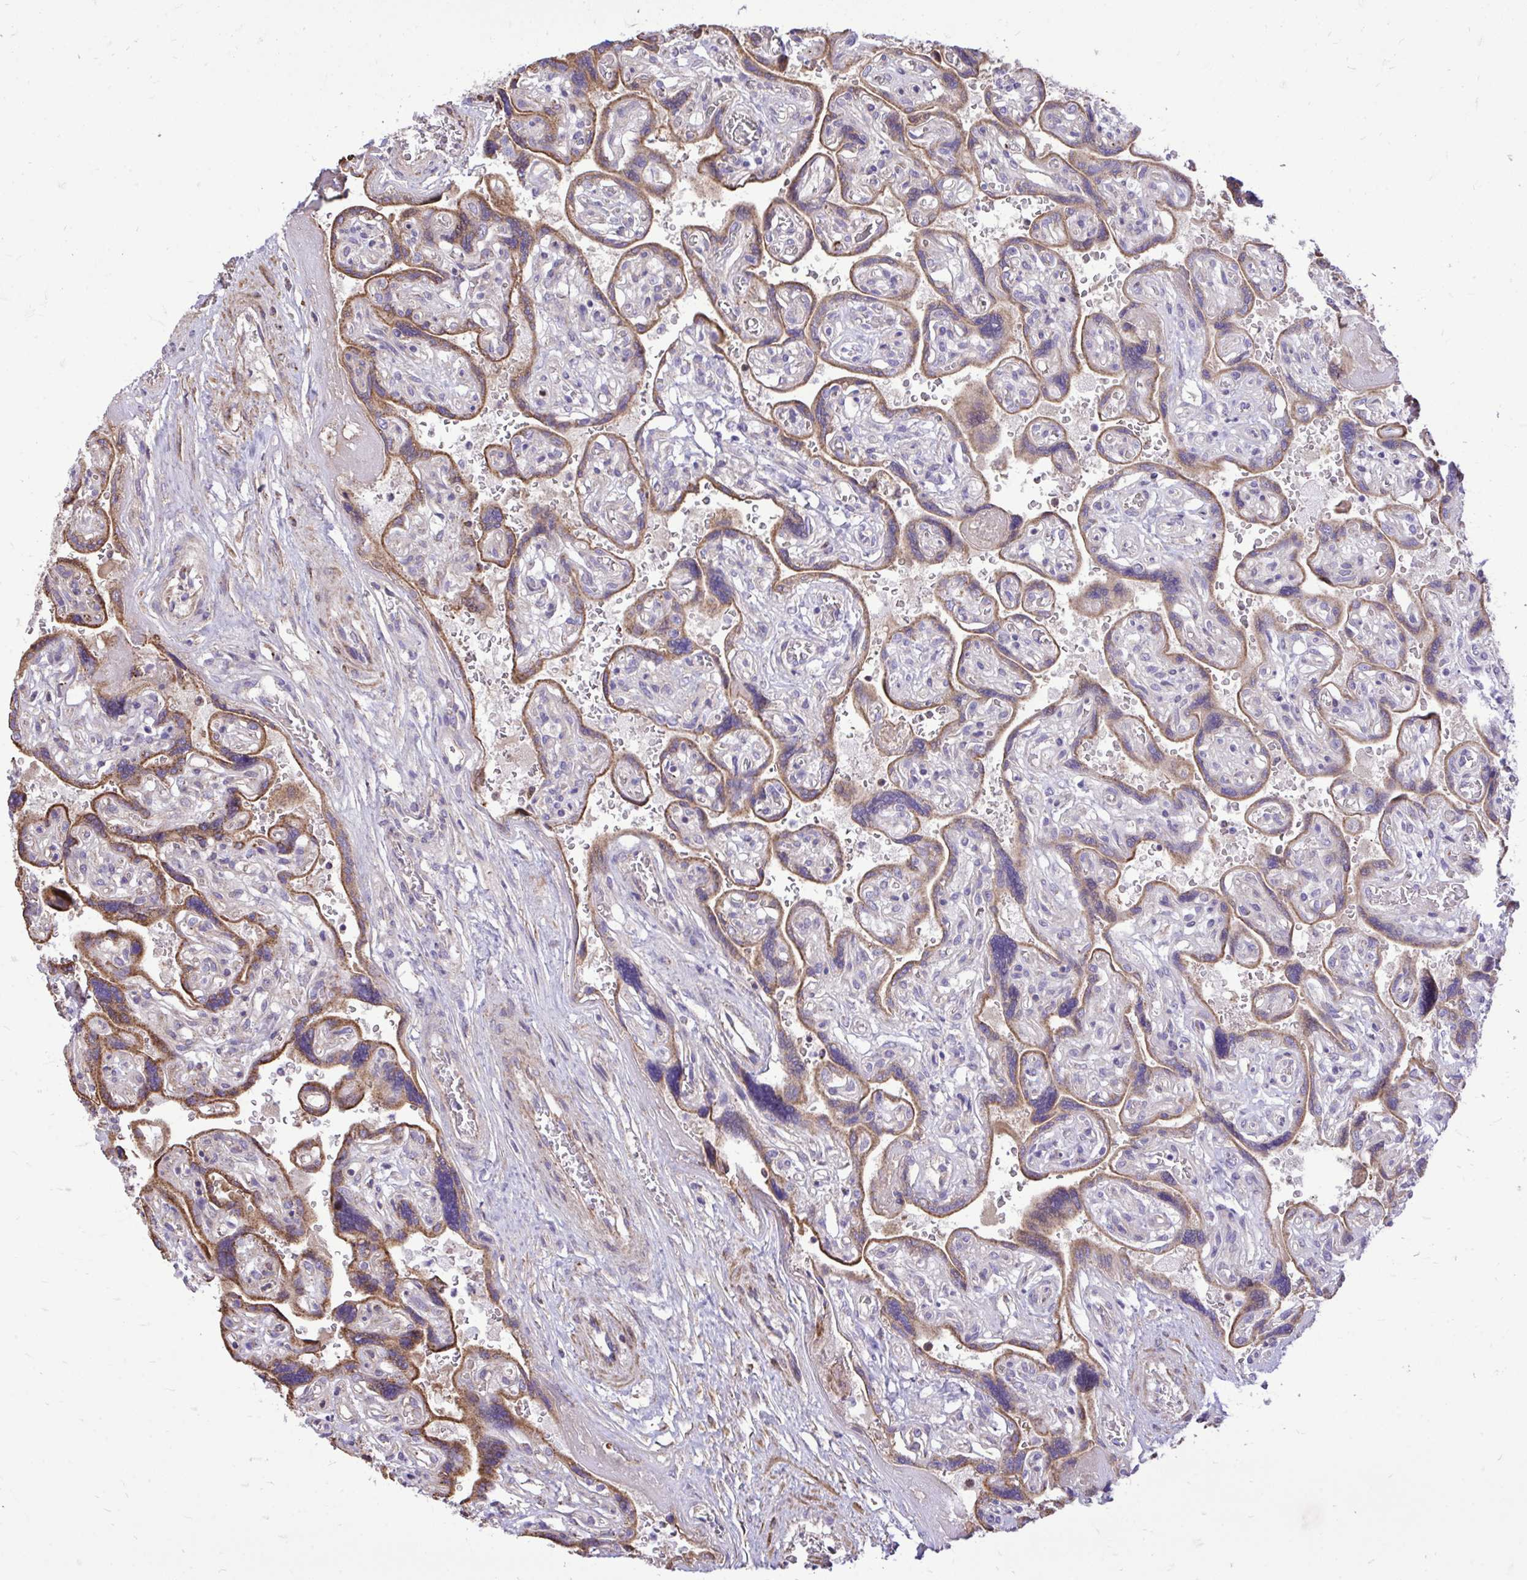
{"staining": {"intensity": "weak", "quantity": "25%-75%", "location": "cytoplasmic/membranous"}, "tissue": "placenta", "cell_type": "Decidual cells", "image_type": "normal", "snomed": [{"axis": "morphology", "description": "Normal tissue, NOS"}, {"axis": "topography", "description": "Placenta"}], "caption": "Unremarkable placenta demonstrates weak cytoplasmic/membranous expression in approximately 25%-75% of decidual cells (DAB = brown stain, brightfield microscopy at high magnification)..", "gene": "ATP13A2", "patient": {"sex": "female", "age": 32}}